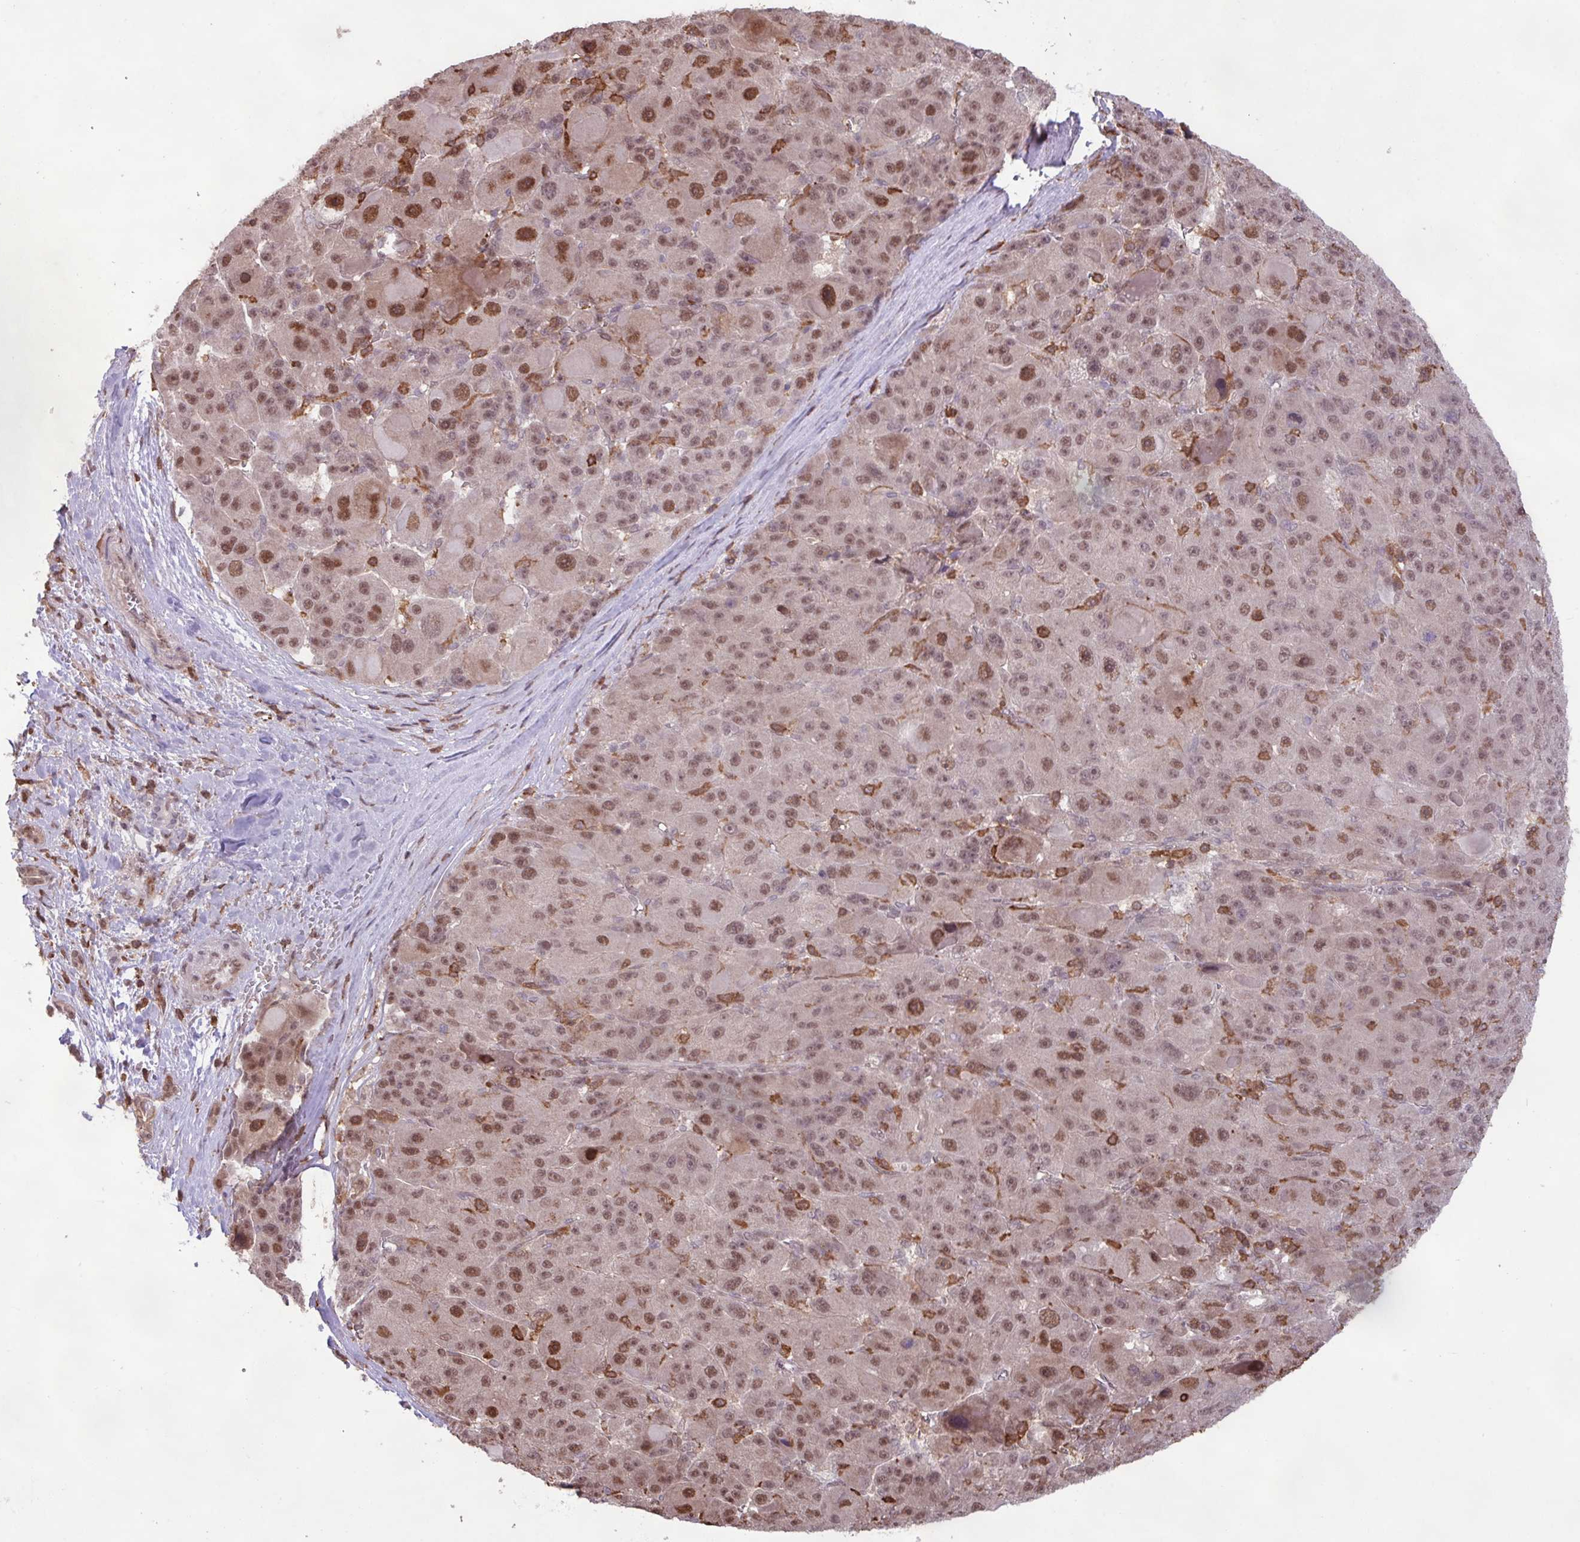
{"staining": {"intensity": "moderate", "quantity": ">75%", "location": "nuclear"}, "tissue": "liver cancer", "cell_type": "Tumor cells", "image_type": "cancer", "snomed": [{"axis": "morphology", "description": "Carcinoma, Hepatocellular, NOS"}, {"axis": "topography", "description": "Liver"}], "caption": "Human hepatocellular carcinoma (liver) stained with a brown dye shows moderate nuclear positive staining in about >75% of tumor cells.", "gene": "GON7", "patient": {"sex": "male", "age": 76}}